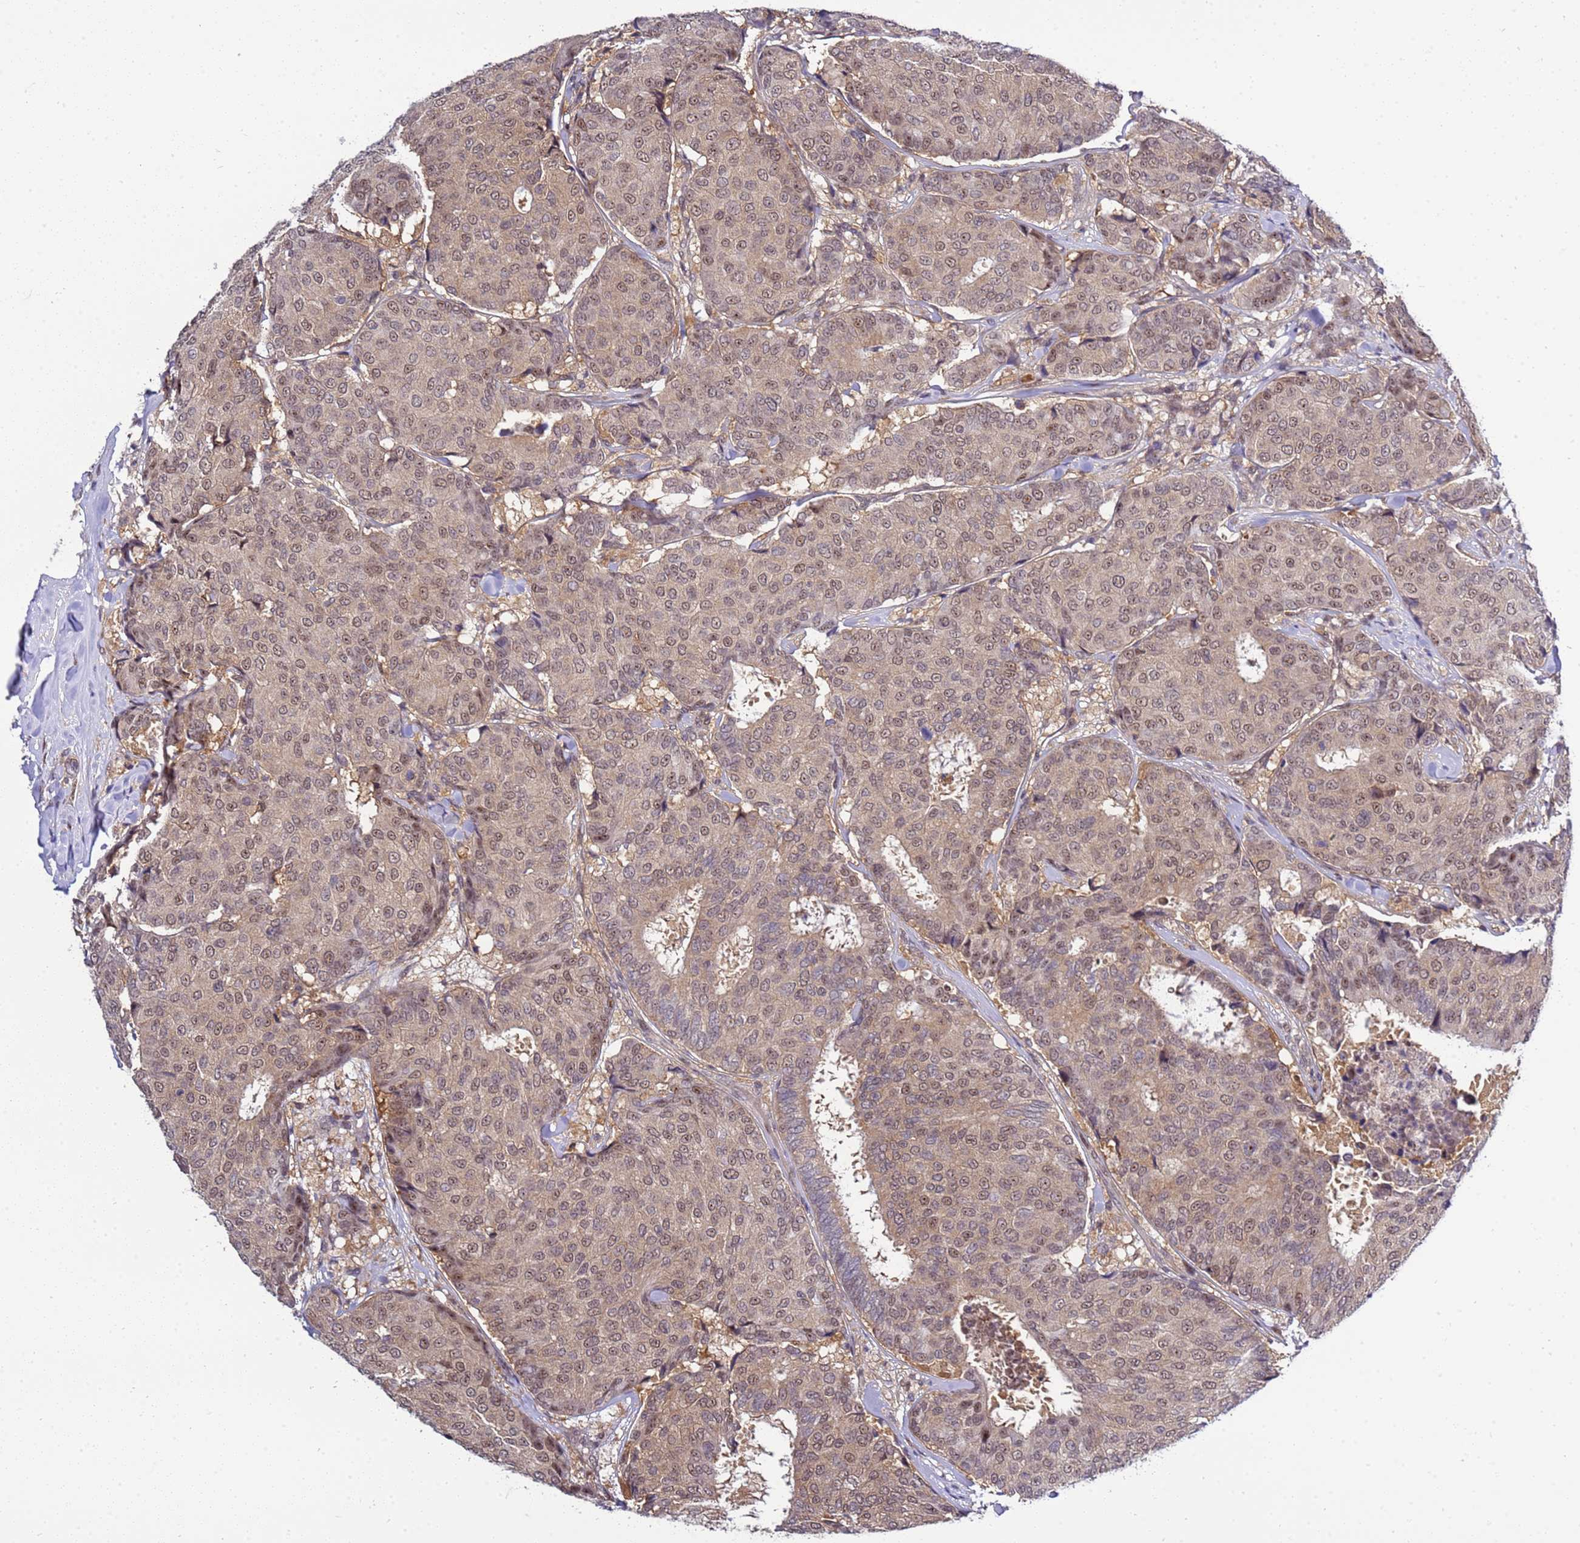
{"staining": {"intensity": "weak", "quantity": ">75%", "location": "cytoplasmic/membranous,nuclear"}, "tissue": "breast cancer", "cell_type": "Tumor cells", "image_type": "cancer", "snomed": [{"axis": "morphology", "description": "Duct carcinoma"}, {"axis": "topography", "description": "Breast"}], "caption": "Tumor cells exhibit weak cytoplasmic/membranous and nuclear staining in about >75% of cells in breast cancer. (brown staining indicates protein expression, while blue staining denotes nuclei).", "gene": "GEN1", "patient": {"sex": "female", "age": 75}}